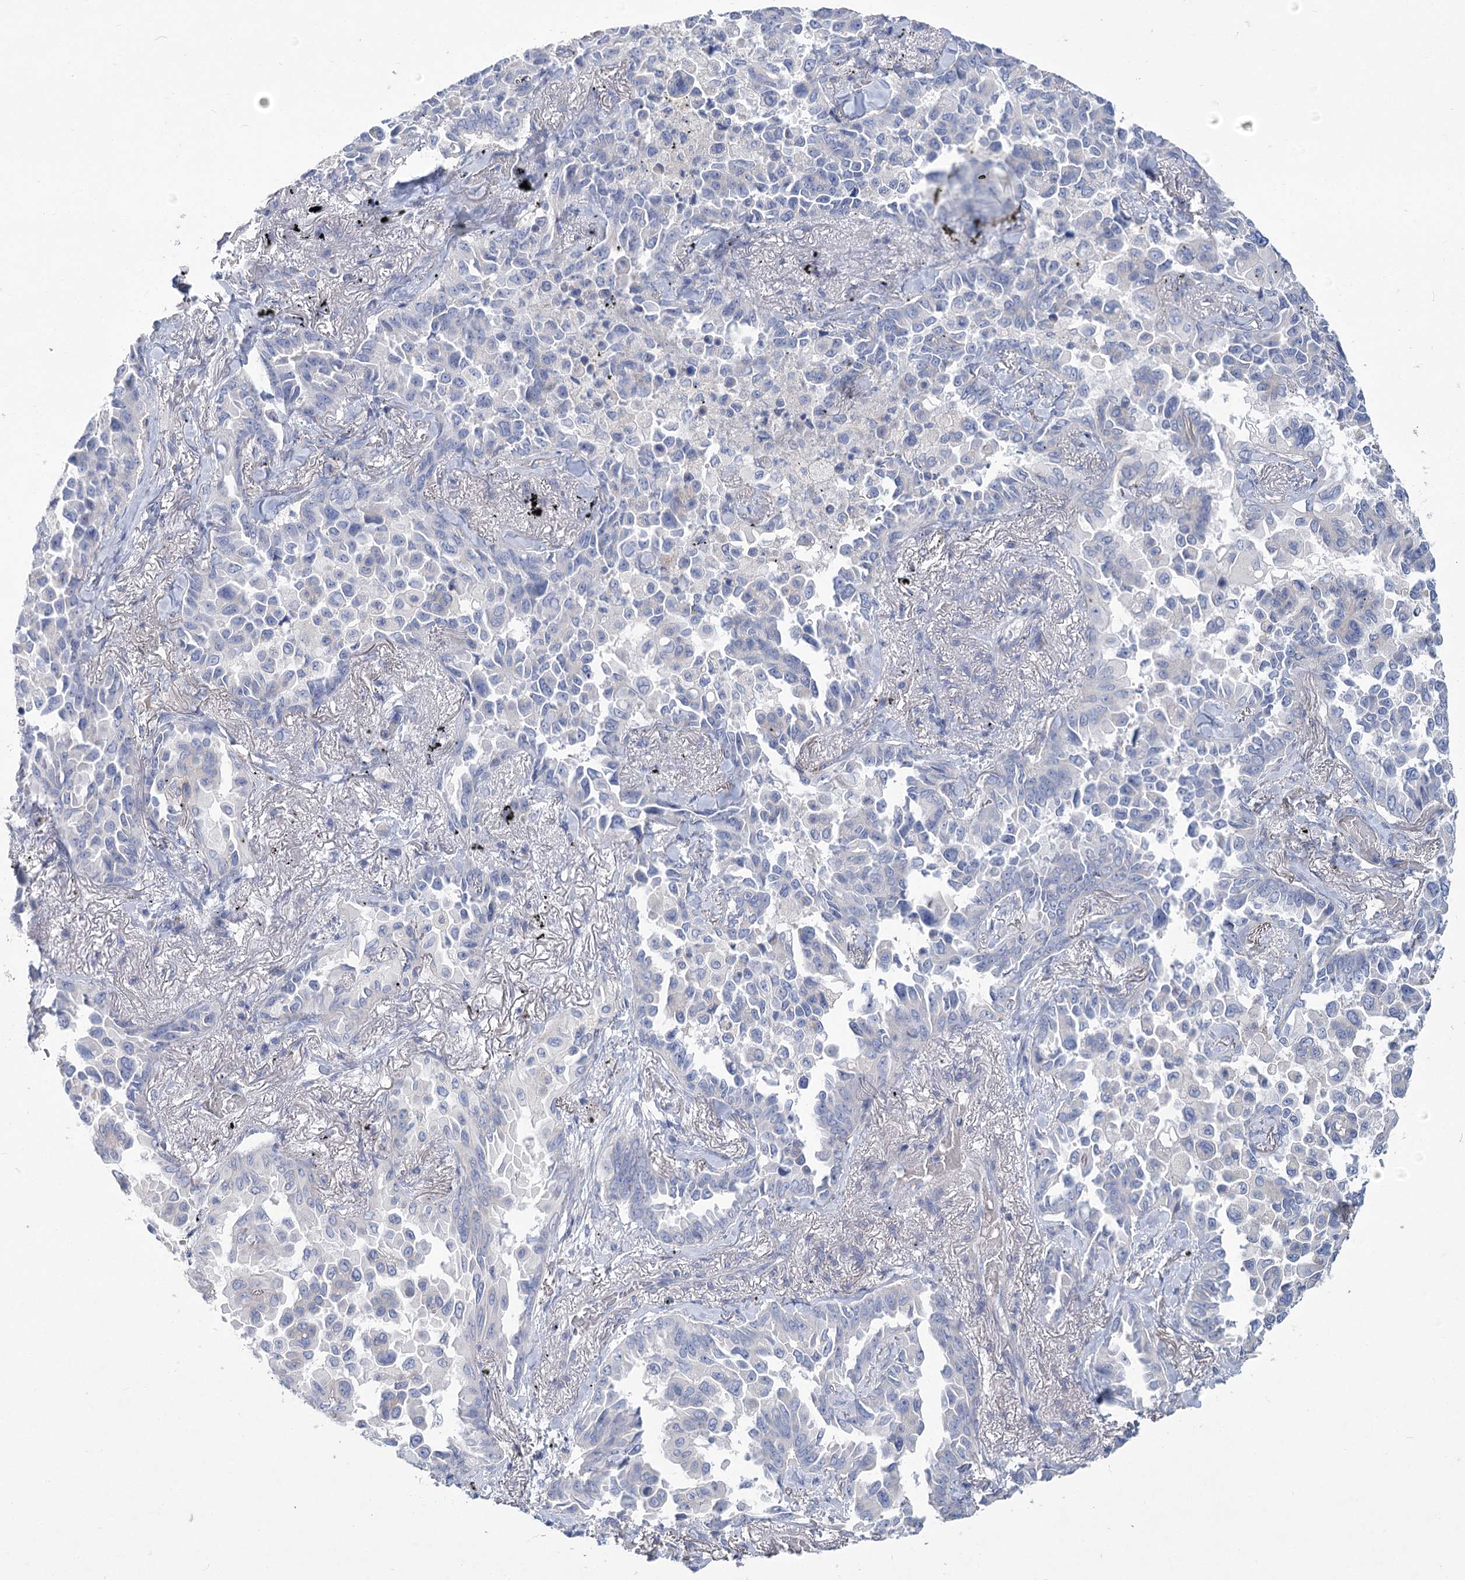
{"staining": {"intensity": "negative", "quantity": "none", "location": "none"}, "tissue": "lung cancer", "cell_type": "Tumor cells", "image_type": "cancer", "snomed": [{"axis": "morphology", "description": "Adenocarcinoma, NOS"}, {"axis": "topography", "description": "Lung"}], "caption": "Immunohistochemistry micrograph of neoplastic tissue: human adenocarcinoma (lung) stained with DAB demonstrates no significant protein expression in tumor cells.", "gene": "SLC9A3", "patient": {"sex": "female", "age": 67}}